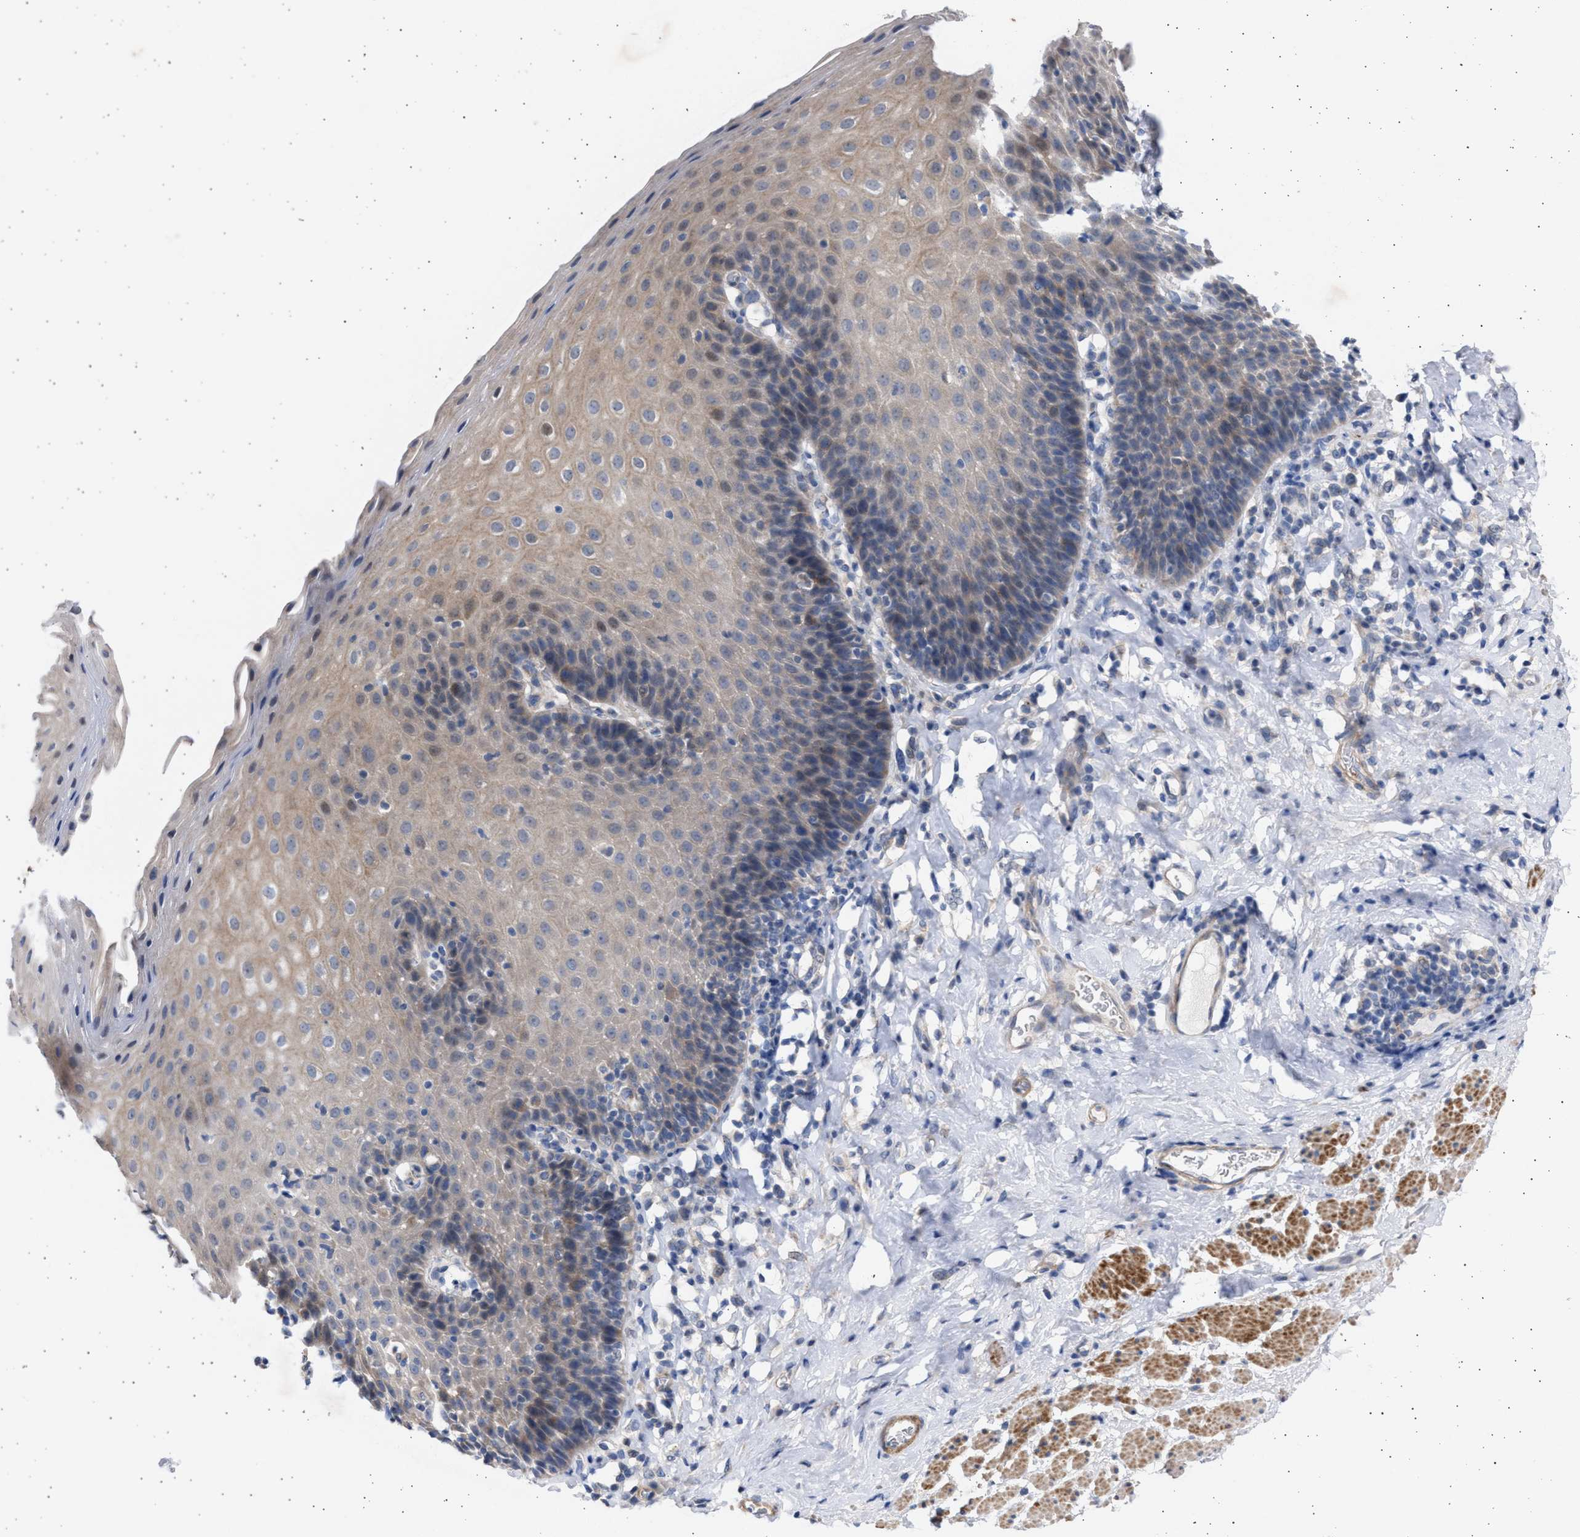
{"staining": {"intensity": "weak", "quantity": ">75%", "location": "cytoplasmic/membranous"}, "tissue": "esophagus", "cell_type": "Squamous epithelial cells", "image_type": "normal", "snomed": [{"axis": "morphology", "description": "Normal tissue, NOS"}, {"axis": "topography", "description": "Esophagus"}], "caption": "This image exhibits IHC staining of benign esophagus, with low weak cytoplasmic/membranous expression in approximately >75% of squamous epithelial cells.", "gene": "NBR1", "patient": {"sex": "female", "age": 61}}